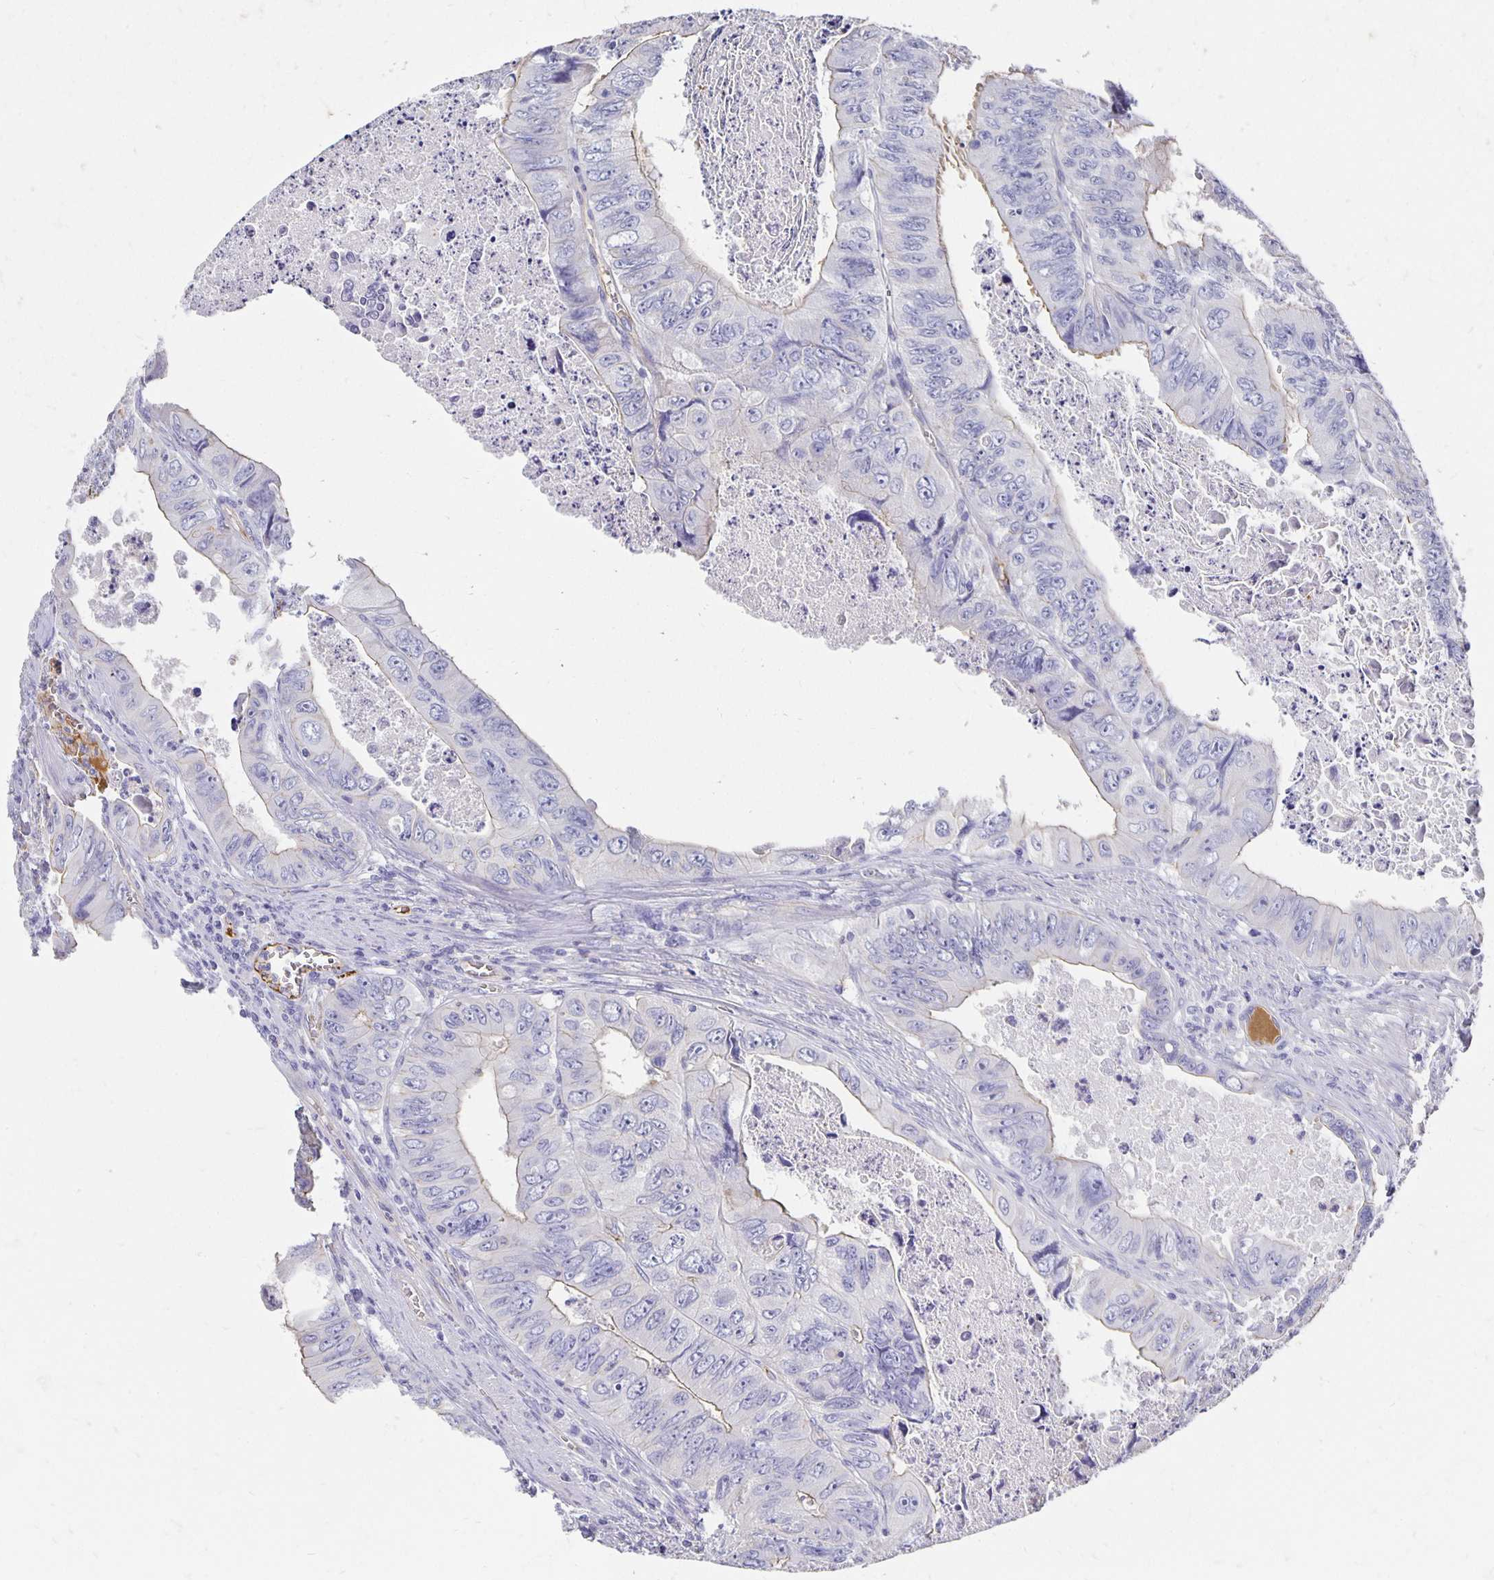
{"staining": {"intensity": "negative", "quantity": "none", "location": "none"}, "tissue": "colorectal cancer", "cell_type": "Tumor cells", "image_type": "cancer", "snomed": [{"axis": "morphology", "description": "Adenocarcinoma, NOS"}, {"axis": "topography", "description": "Colon"}], "caption": "This histopathology image is of colorectal adenocarcinoma stained with IHC to label a protein in brown with the nuclei are counter-stained blue. There is no expression in tumor cells.", "gene": "APOB", "patient": {"sex": "female", "age": 84}}